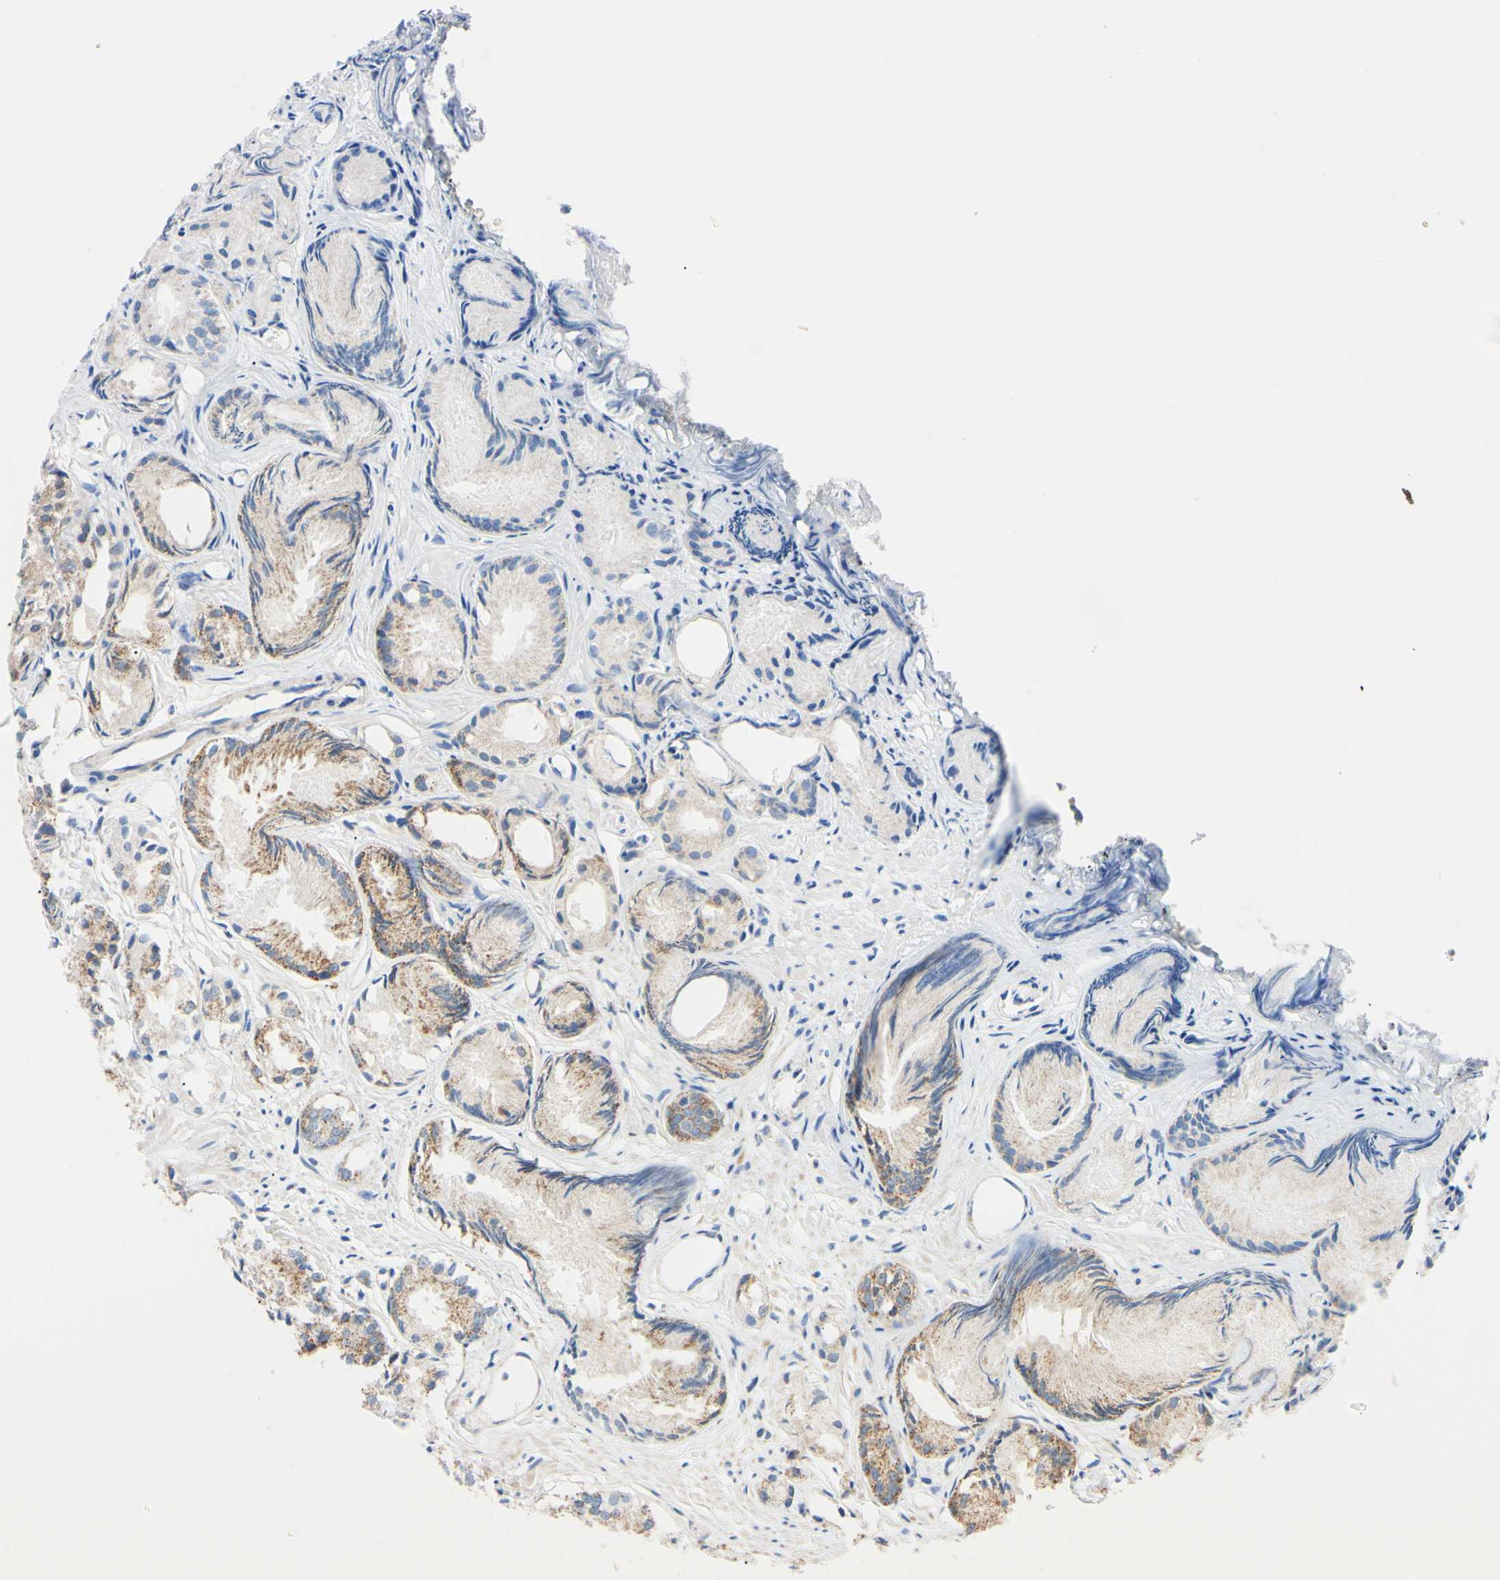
{"staining": {"intensity": "moderate", "quantity": ">75%", "location": "cytoplasmic/membranous"}, "tissue": "prostate cancer", "cell_type": "Tumor cells", "image_type": "cancer", "snomed": [{"axis": "morphology", "description": "Adenocarcinoma, Low grade"}, {"axis": "topography", "description": "Prostate"}], "caption": "Adenocarcinoma (low-grade) (prostate) stained for a protein (brown) reveals moderate cytoplasmic/membranous positive staining in approximately >75% of tumor cells.", "gene": "CLPP", "patient": {"sex": "male", "age": 72}}